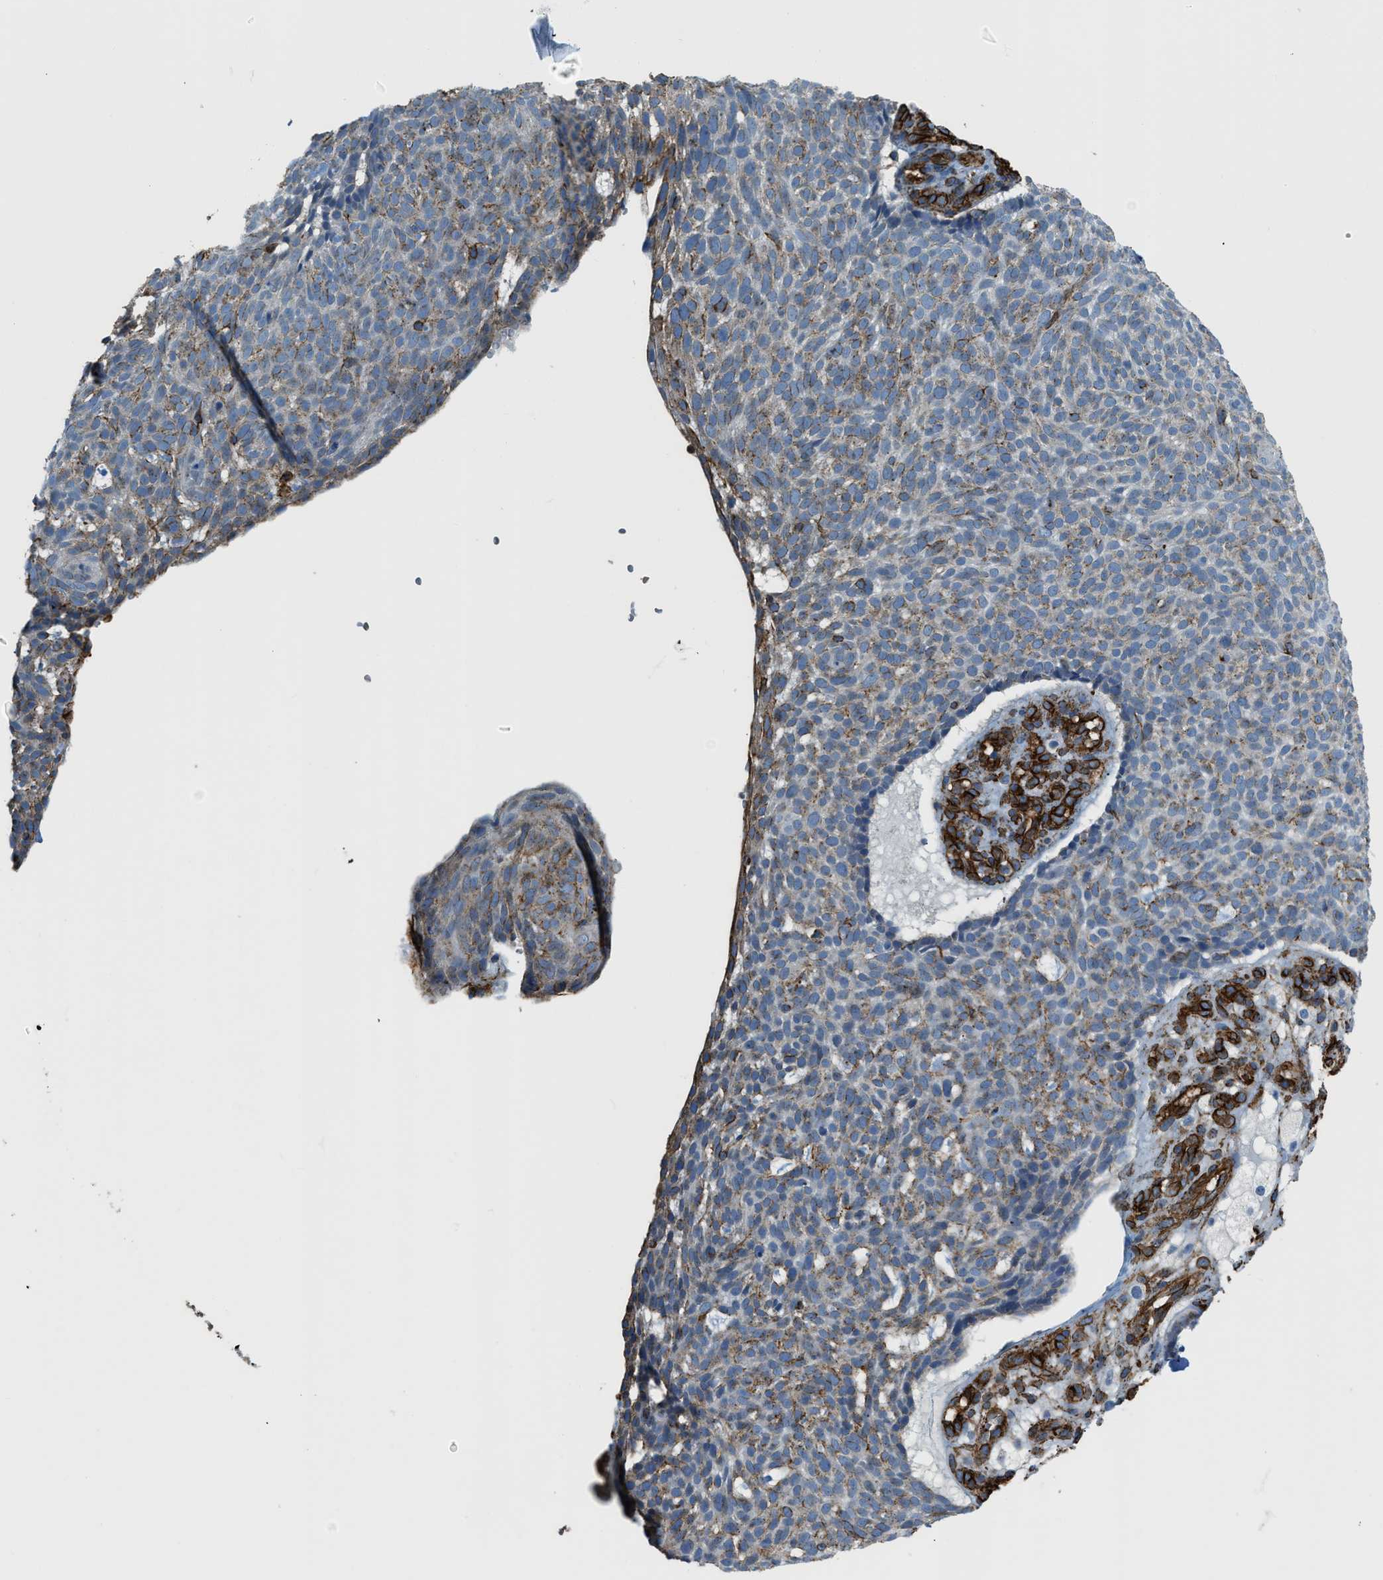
{"staining": {"intensity": "moderate", "quantity": "25%-75%", "location": "cytoplasmic/membranous"}, "tissue": "skin cancer", "cell_type": "Tumor cells", "image_type": "cancer", "snomed": [{"axis": "morphology", "description": "Basal cell carcinoma"}, {"axis": "topography", "description": "Skin"}], "caption": "This micrograph shows IHC staining of skin cancer, with medium moderate cytoplasmic/membranous positivity in approximately 25%-75% of tumor cells.", "gene": "TMEM43", "patient": {"sex": "male", "age": 61}}